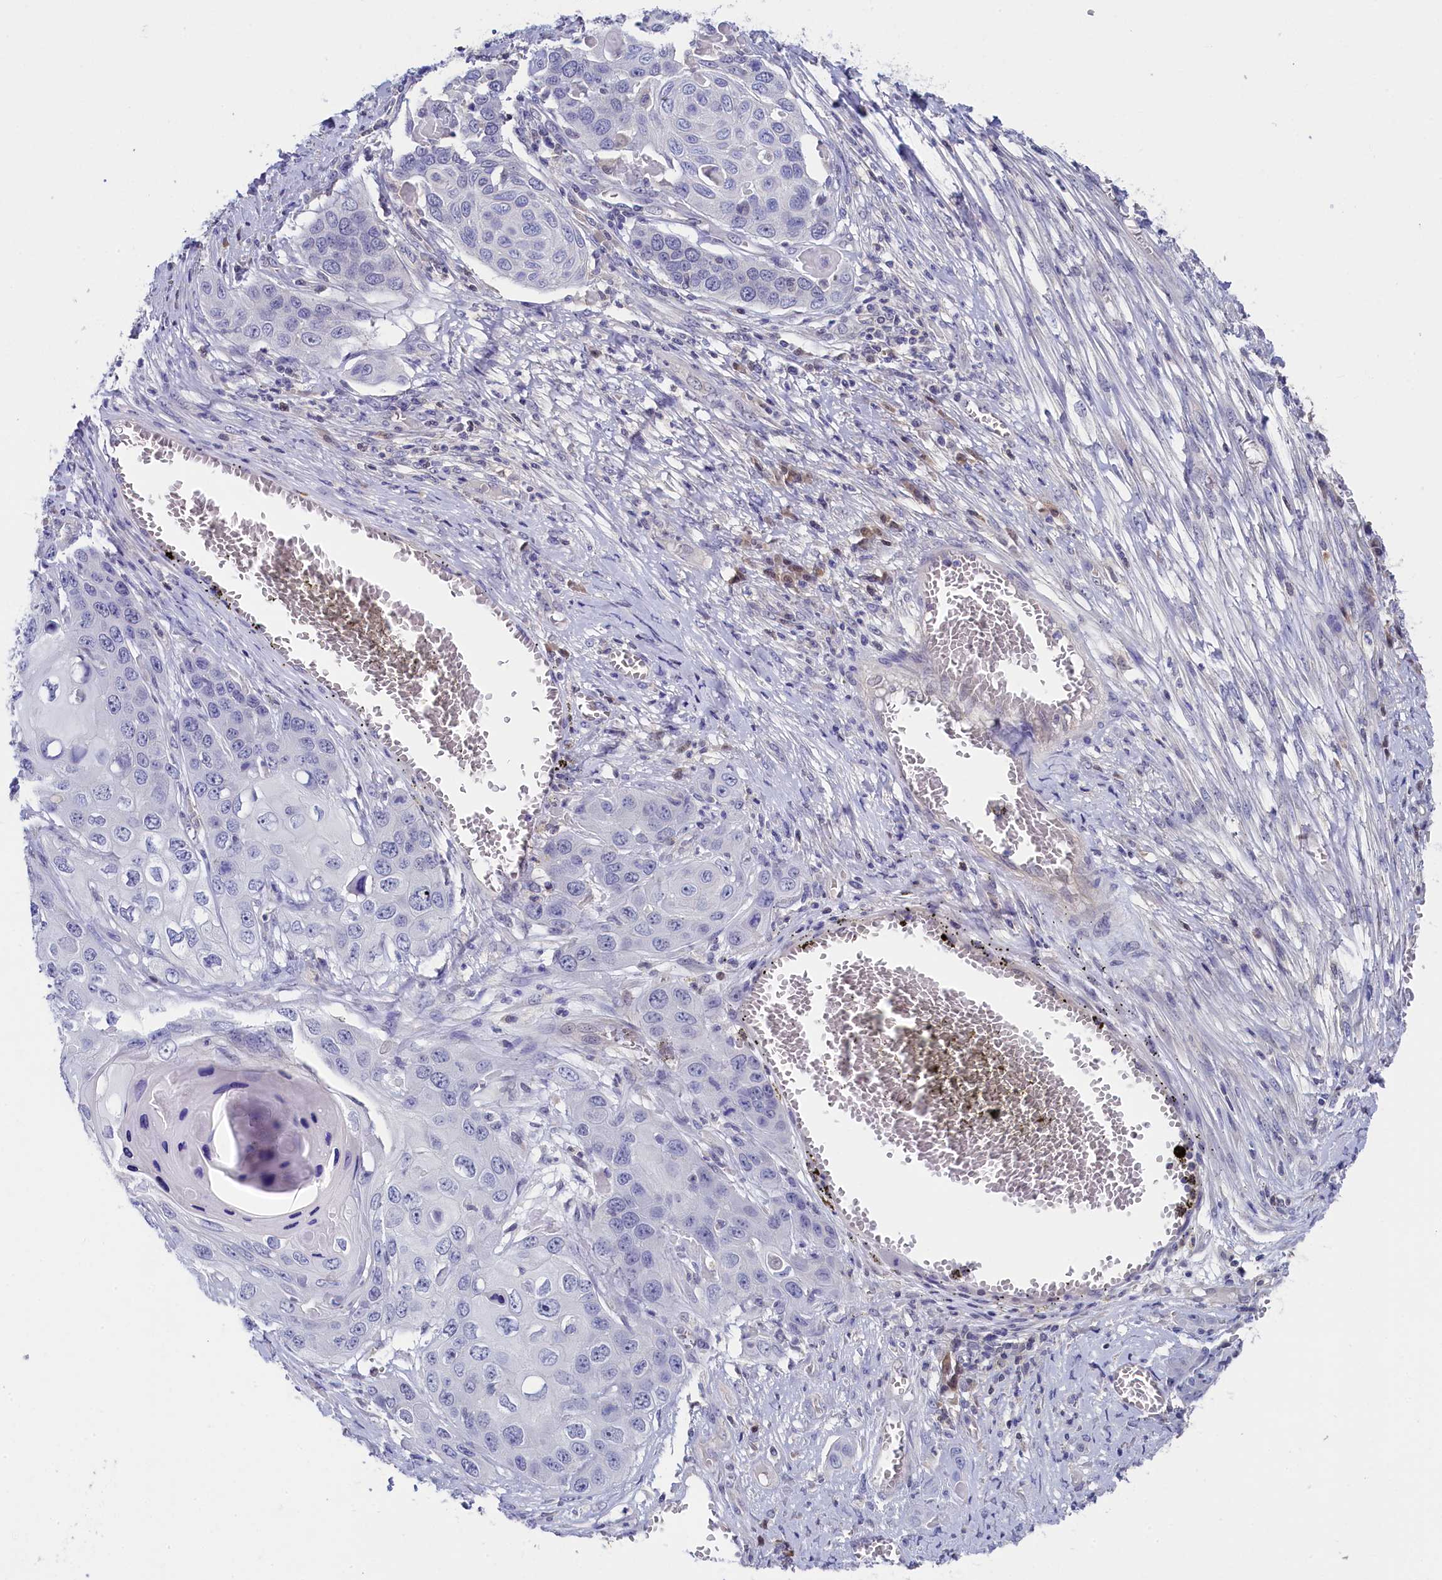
{"staining": {"intensity": "negative", "quantity": "none", "location": "none"}, "tissue": "skin cancer", "cell_type": "Tumor cells", "image_type": "cancer", "snomed": [{"axis": "morphology", "description": "Squamous cell carcinoma, NOS"}, {"axis": "topography", "description": "Skin"}], "caption": "Micrograph shows no significant protein staining in tumor cells of skin cancer (squamous cell carcinoma).", "gene": "C11orf54", "patient": {"sex": "male", "age": 55}}